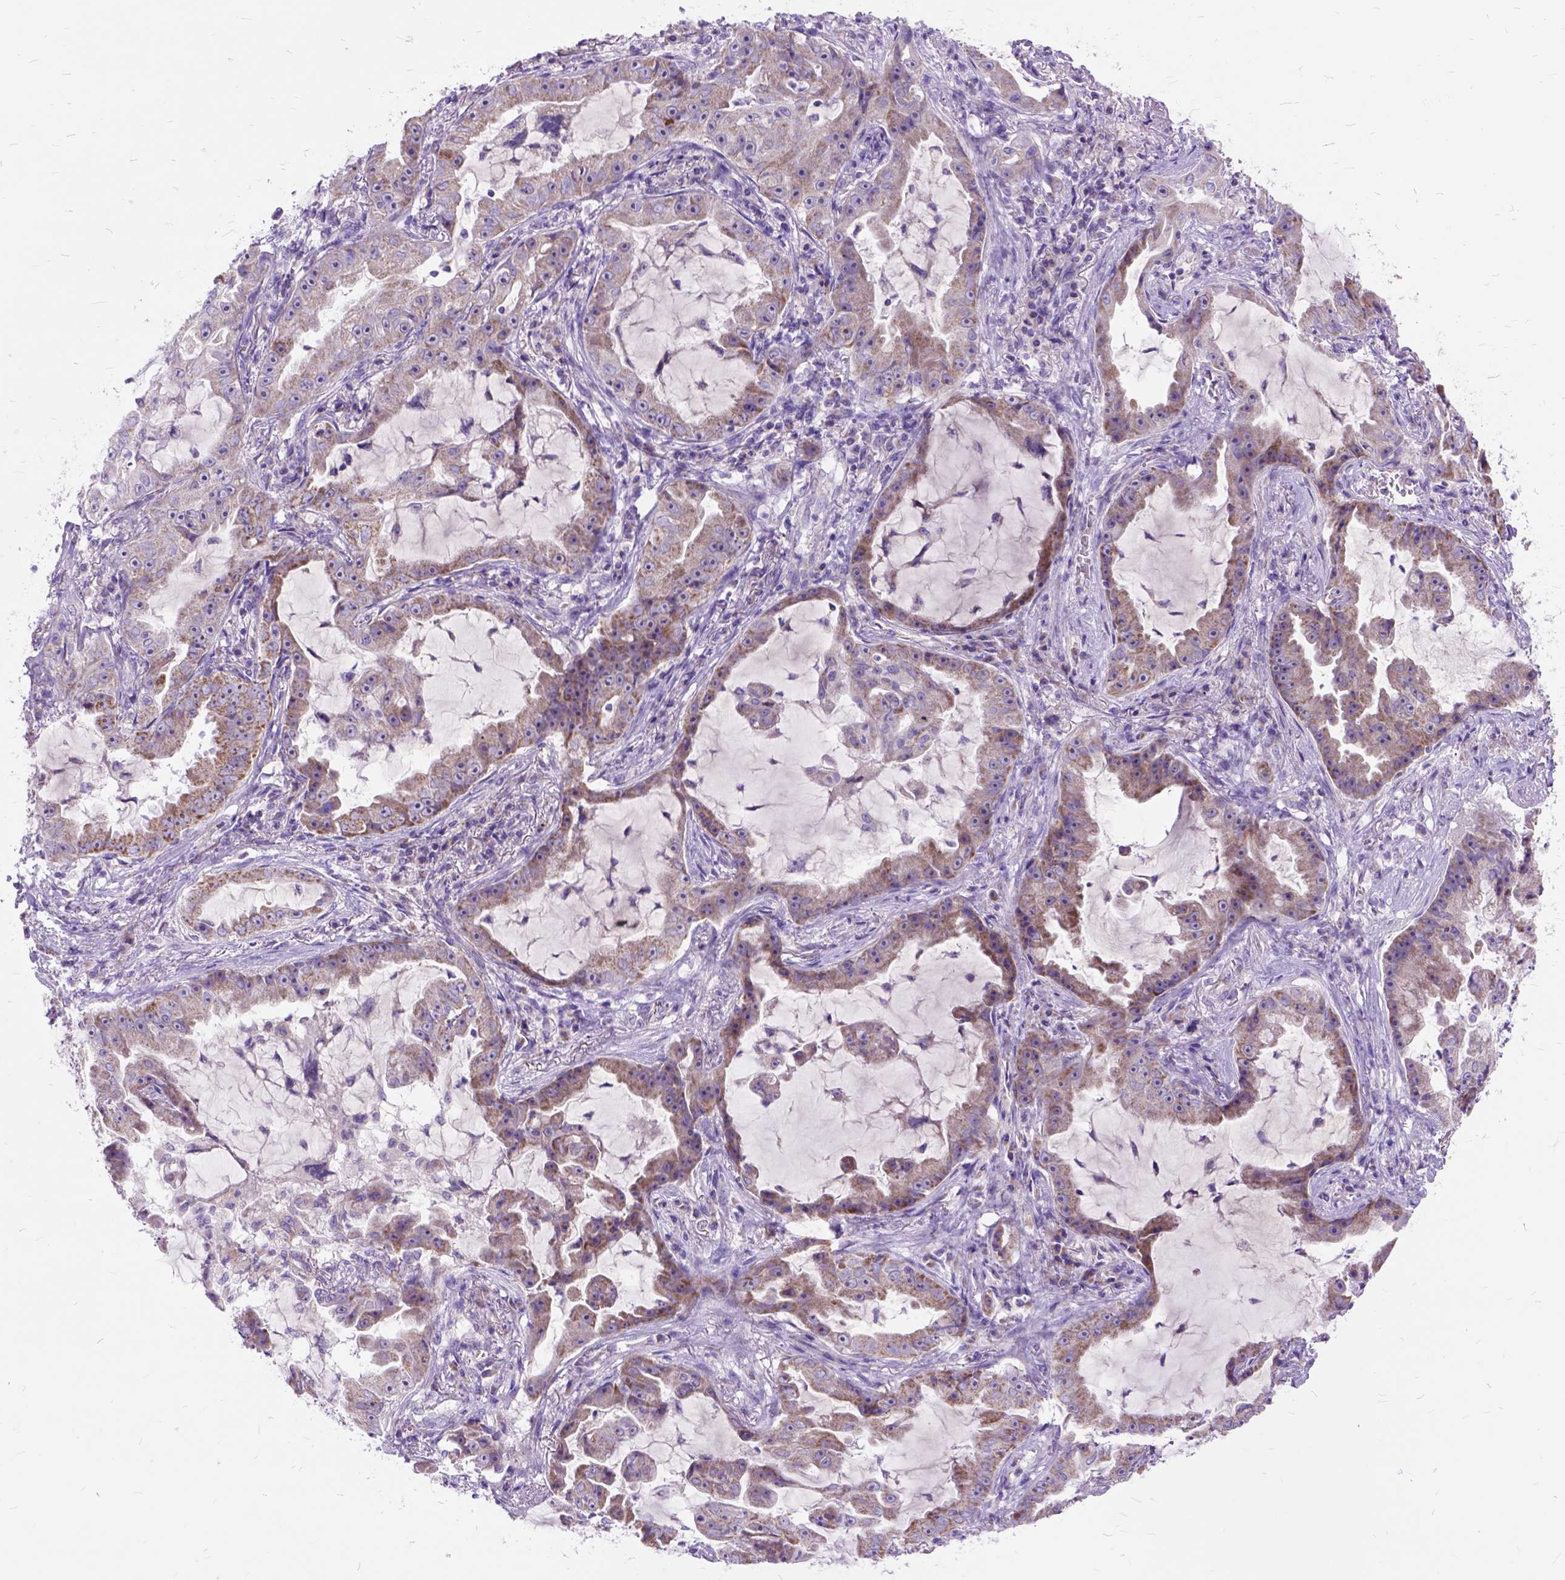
{"staining": {"intensity": "moderate", "quantity": ">75%", "location": "cytoplasmic/membranous"}, "tissue": "lung cancer", "cell_type": "Tumor cells", "image_type": "cancer", "snomed": [{"axis": "morphology", "description": "Adenocarcinoma, NOS"}, {"axis": "topography", "description": "Lung"}], "caption": "This micrograph demonstrates lung cancer (adenocarcinoma) stained with immunohistochemistry (IHC) to label a protein in brown. The cytoplasmic/membranous of tumor cells show moderate positivity for the protein. Nuclei are counter-stained blue.", "gene": "CTAG2", "patient": {"sex": "female", "age": 52}}